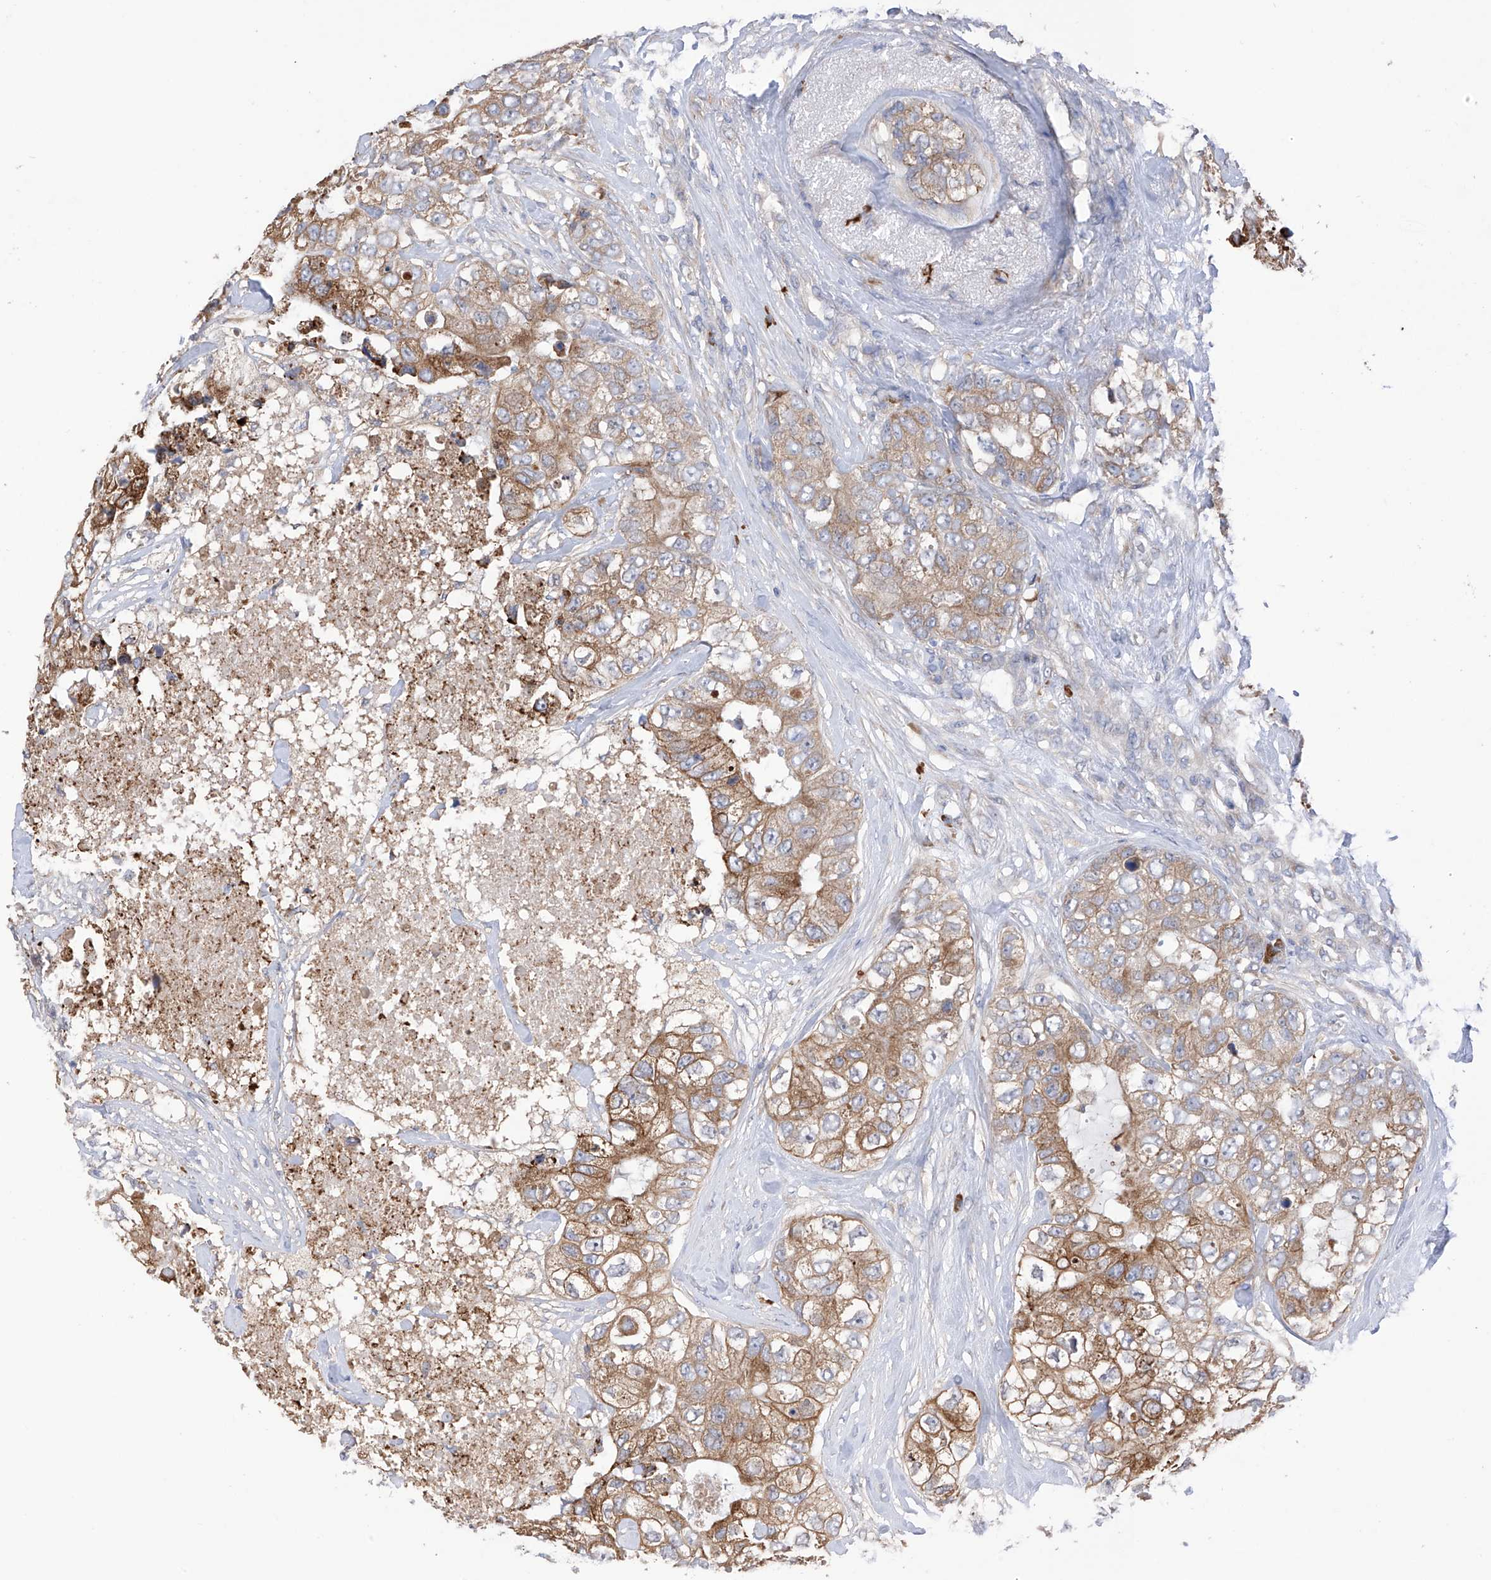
{"staining": {"intensity": "moderate", "quantity": ">75%", "location": "cytoplasmic/membranous"}, "tissue": "breast cancer", "cell_type": "Tumor cells", "image_type": "cancer", "snomed": [{"axis": "morphology", "description": "Duct carcinoma"}, {"axis": "topography", "description": "Breast"}], "caption": "A brown stain labels moderate cytoplasmic/membranous positivity of a protein in human breast cancer tumor cells.", "gene": "REC8", "patient": {"sex": "female", "age": 62}}